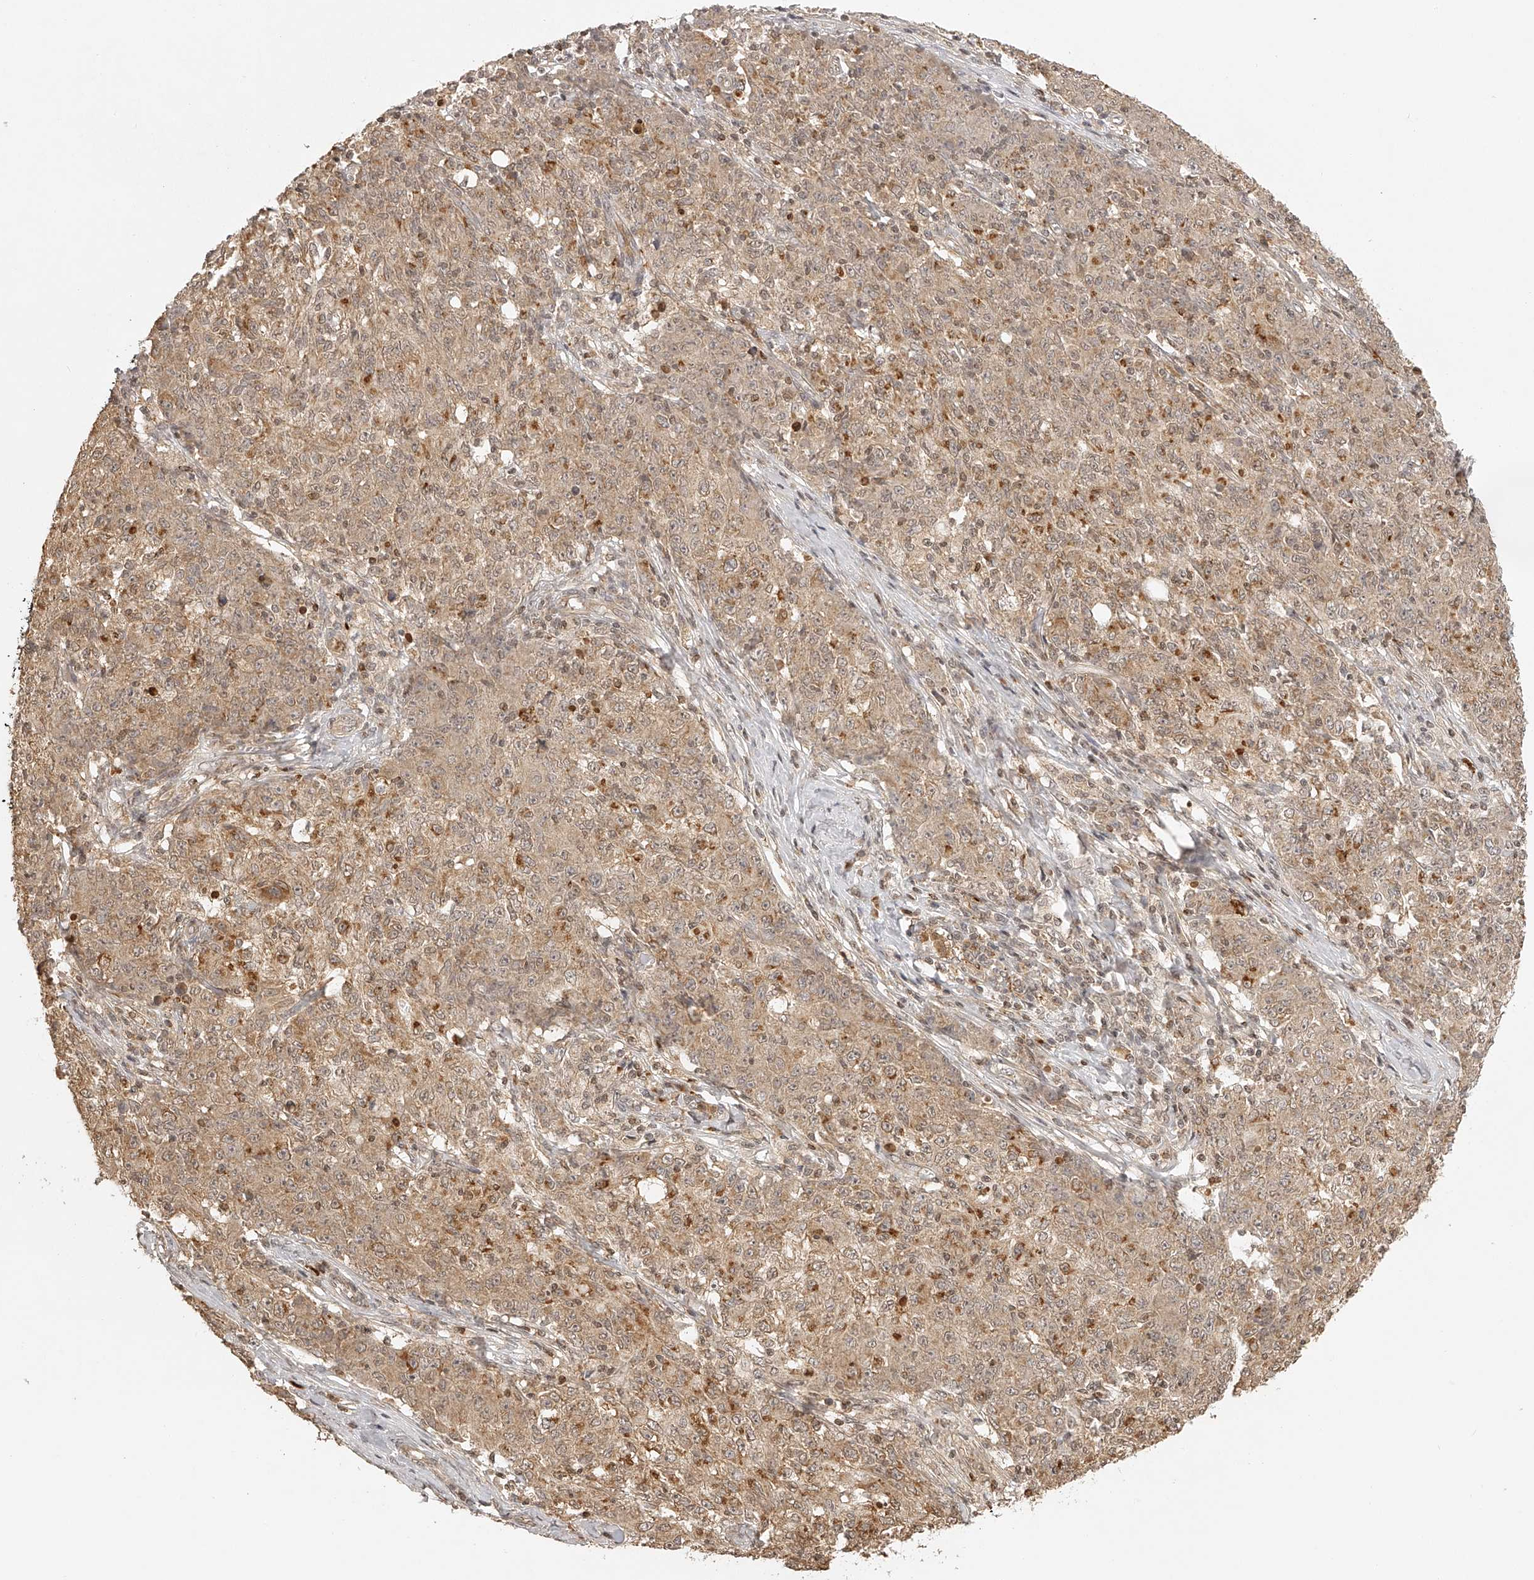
{"staining": {"intensity": "moderate", "quantity": ">75%", "location": "cytoplasmic/membranous"}, "tissue": "ovarian cancer", "cell_type": "Tumor cells", "image_type": "cancer", "snomed": [{"axis": "morphology", "description": "Carcinoma, endometroid"}, {"axis": "topography", "description": "Ovary"}], "caption": "A brown stain labels moderate cytoplasmic/membranous expression of a protein in human ovarian endometroid carcinoma tumor cells.", "gene": "BCL2L11", "patient": {"sex": "female", "age": 42}}